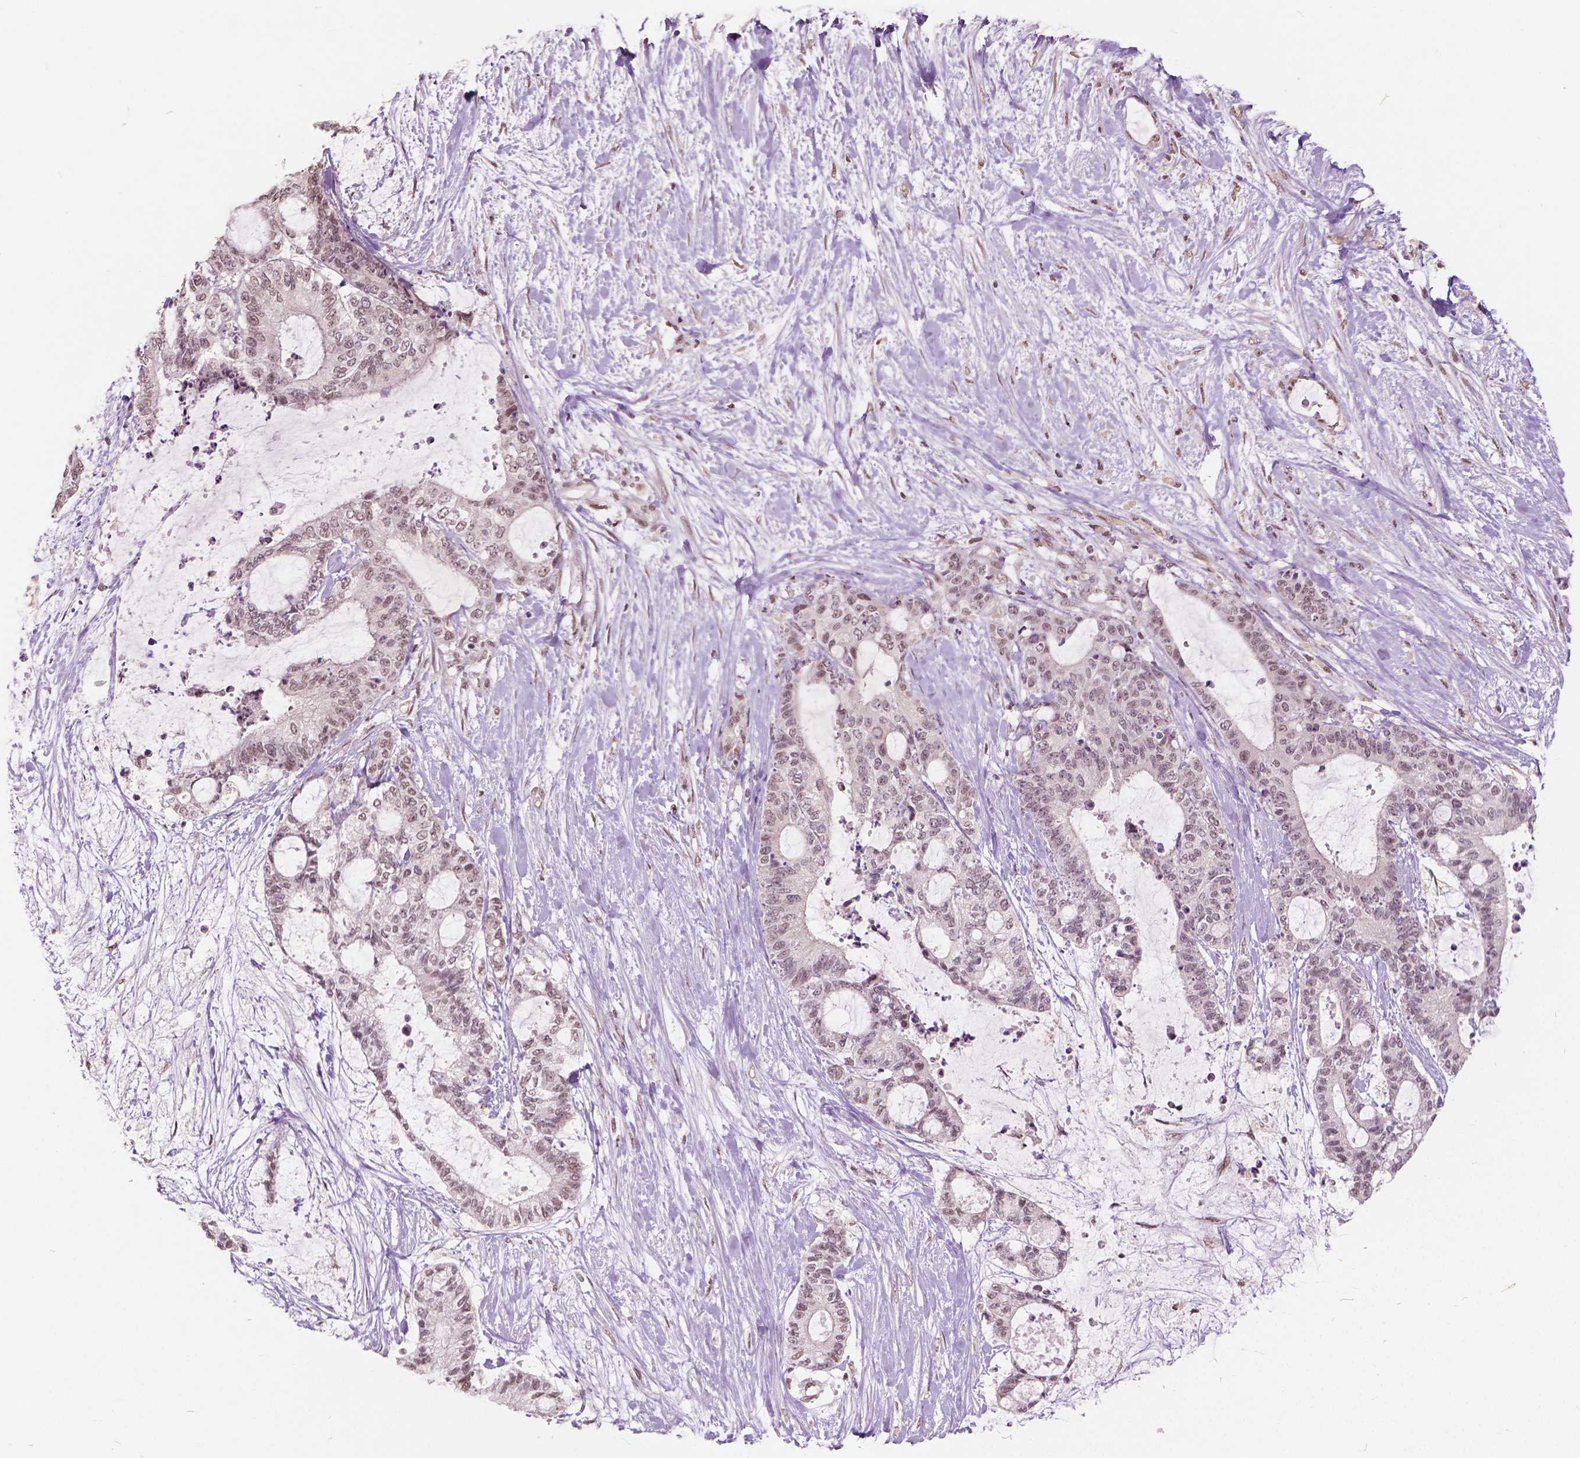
{"staining": {"intensity": "moderate", "quantity": ">75%", "location": "nuclear"}, "tissue": "liver cancer", "cell_type": "Tumor cells", "image_type": "cancer", "snomed": [{"axis": "morphology", "description": "Normal tissue, NOS"}, {"axis": "morphology", "description": "Cholangiocarcinoma"}, {"axis": "topography", "description": "Liver"}, {"axis": "topography", "description": "Peripheral nerve tissue"}], "caption": "This micrograph reveals IHC staining of human cholangiocarcinoma (liver), with medium moderate nuclear staining in approximately >75% of tumor cells.", "gene": "HOXA10", "patient": {"sex": "female", "age": 73}}